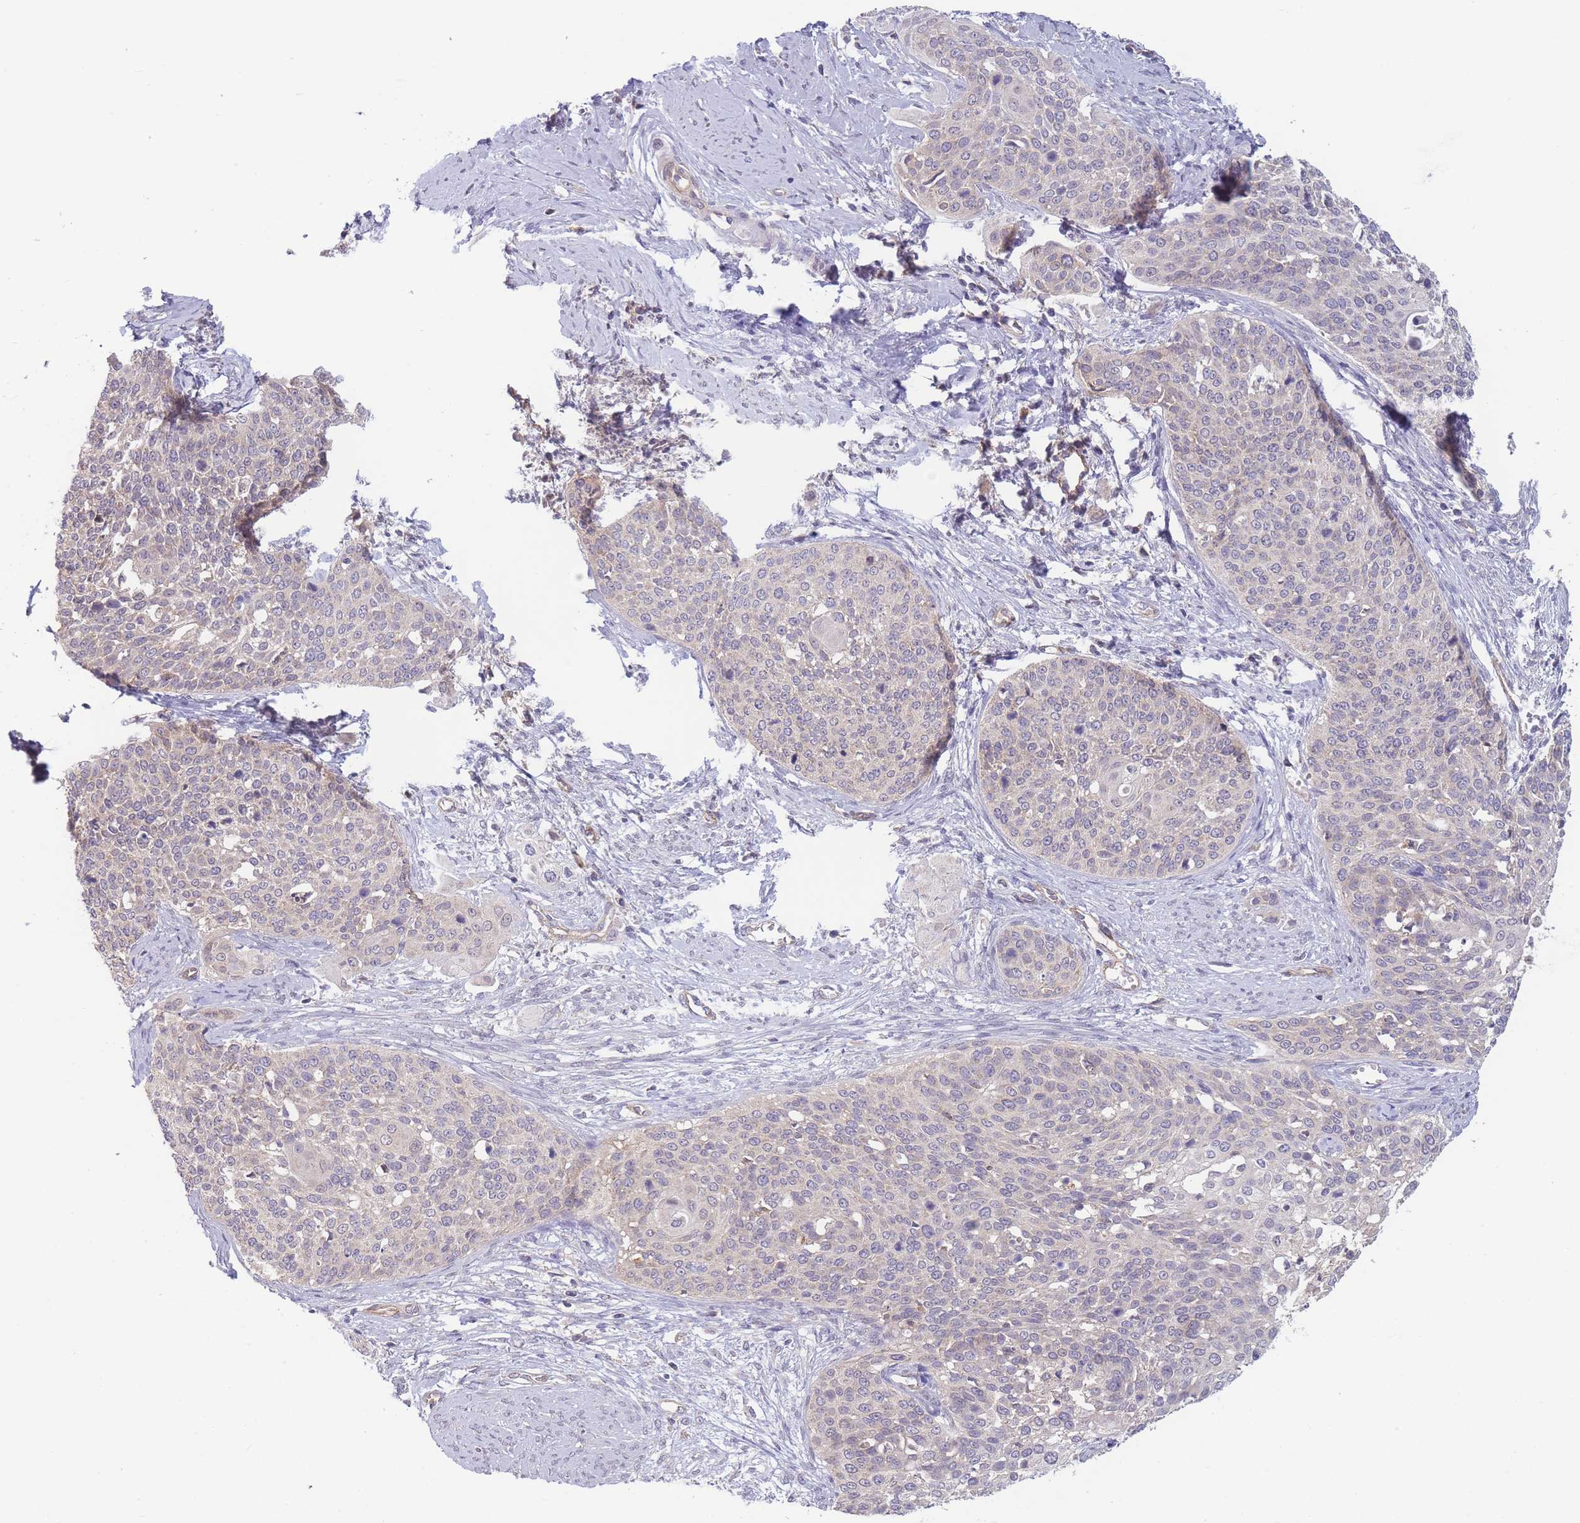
{"staining": {"intensity": "negative", "quantity": "none", "location": "none"}, "tissue": "cervical cancer", "cell_type": "Tumor cells", "image_type": "cancer", "snomed": [{"axis": "morphology", "description": "Squamous cell carcinoma, NOS"}, {"axis": "topography", "description": "Cervix"}], "caption": "A high-resolution histopathology image shows IHC staining of cervical cancer, which demonstrates no significant staining in tumor cells.", "gene": "NDUFAF5", "patient": {"sex": "female", "age": 44}}